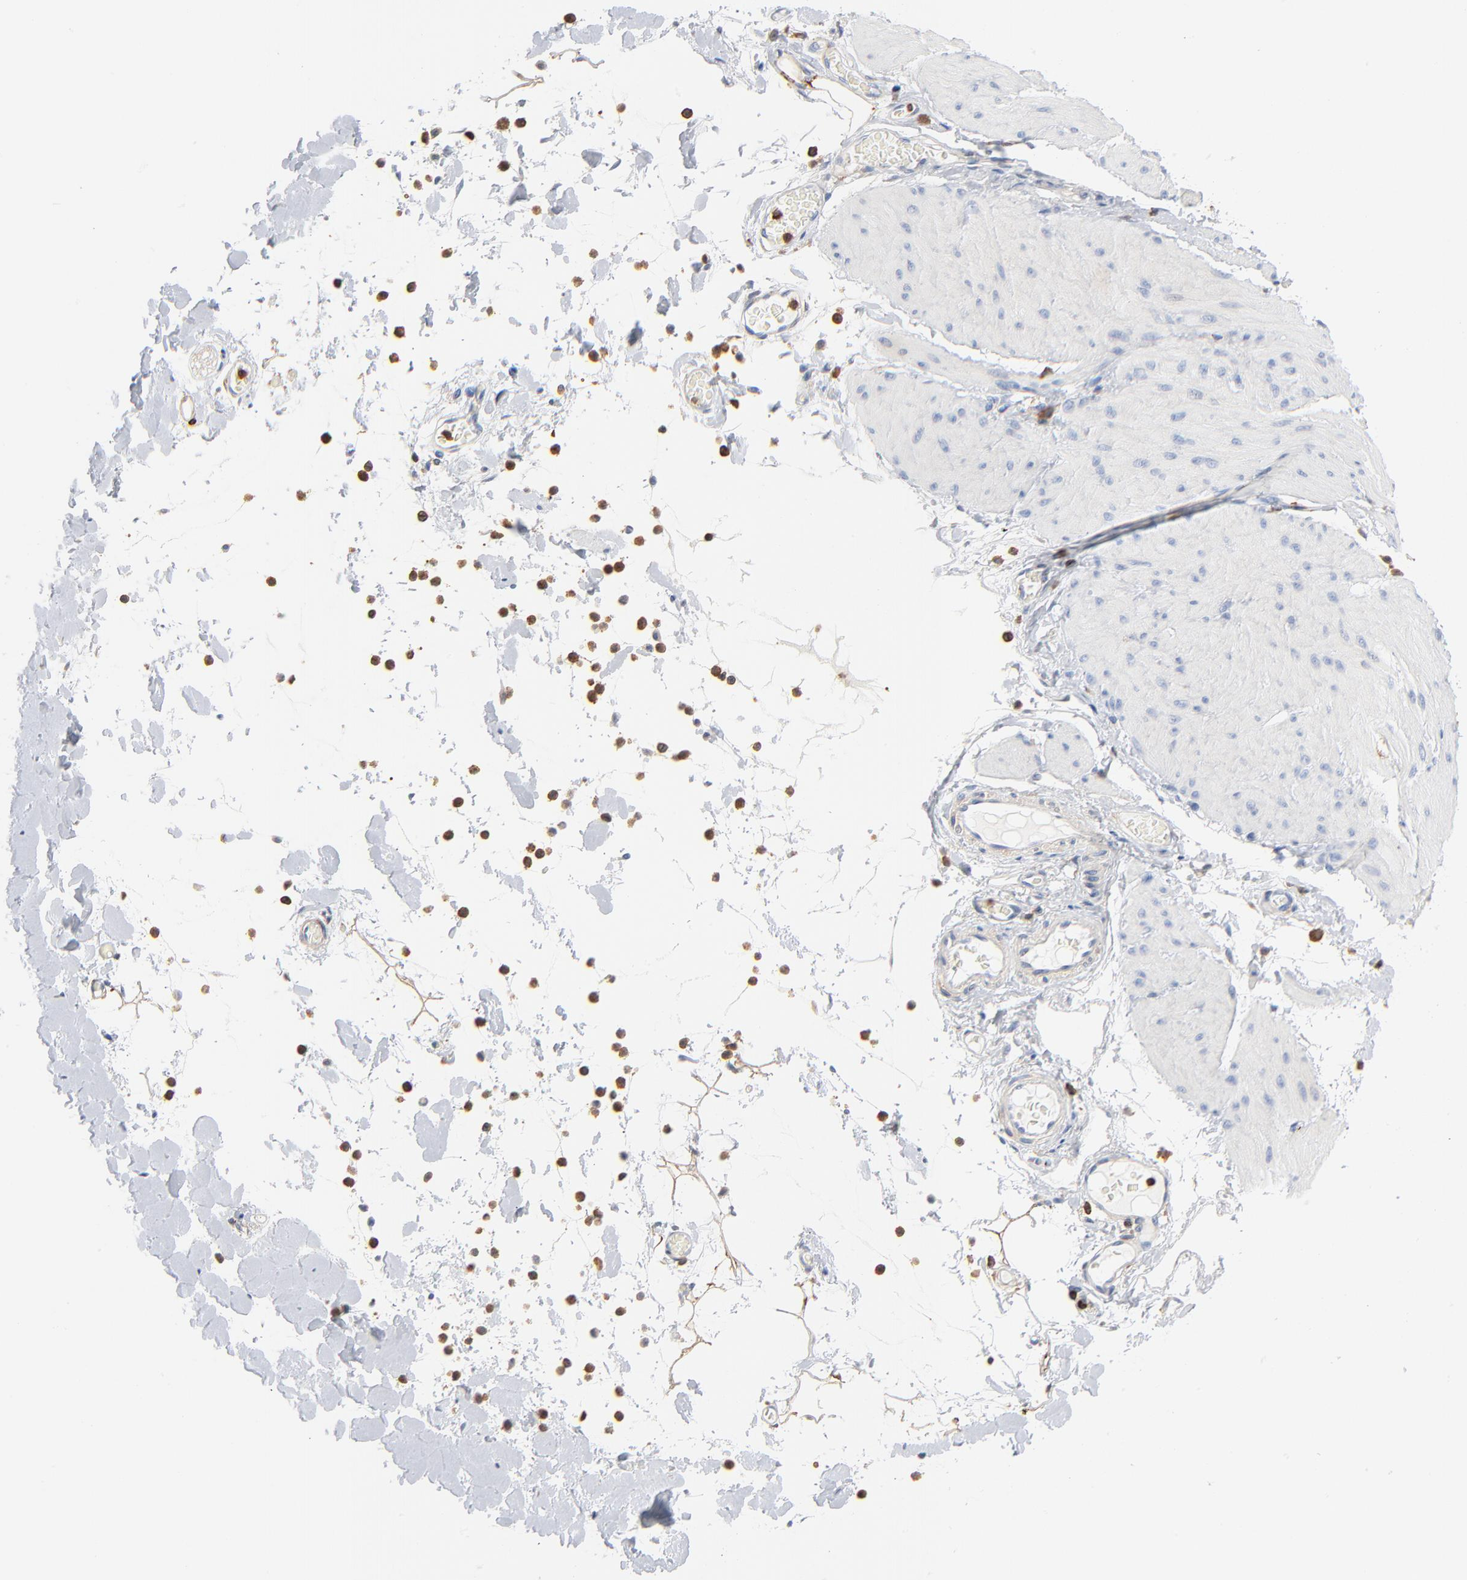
{"staining": {"intensity": "negative", "quantity": "none", "location": "none"}, "tissue": "smooth muscle", "cell_type": "Smooth muscle cells", "image_type": "normal", "snomed": [{"axis": "morphology", "description": "Normal tissue, NOS"}, {"axis": "topography", "description": "Smooth muscle"}, {"axis": "topography", "description": "Colon"}], "caption": "High power microscopy histopathology image of an immunohistochemistry (IHC) histopathology image of unremarkable smooth muscle, revealing no significant staining in smooth muscle cells.", "gene": "SH3KBP1", "patient": {"sex": "male", "age": 67}}